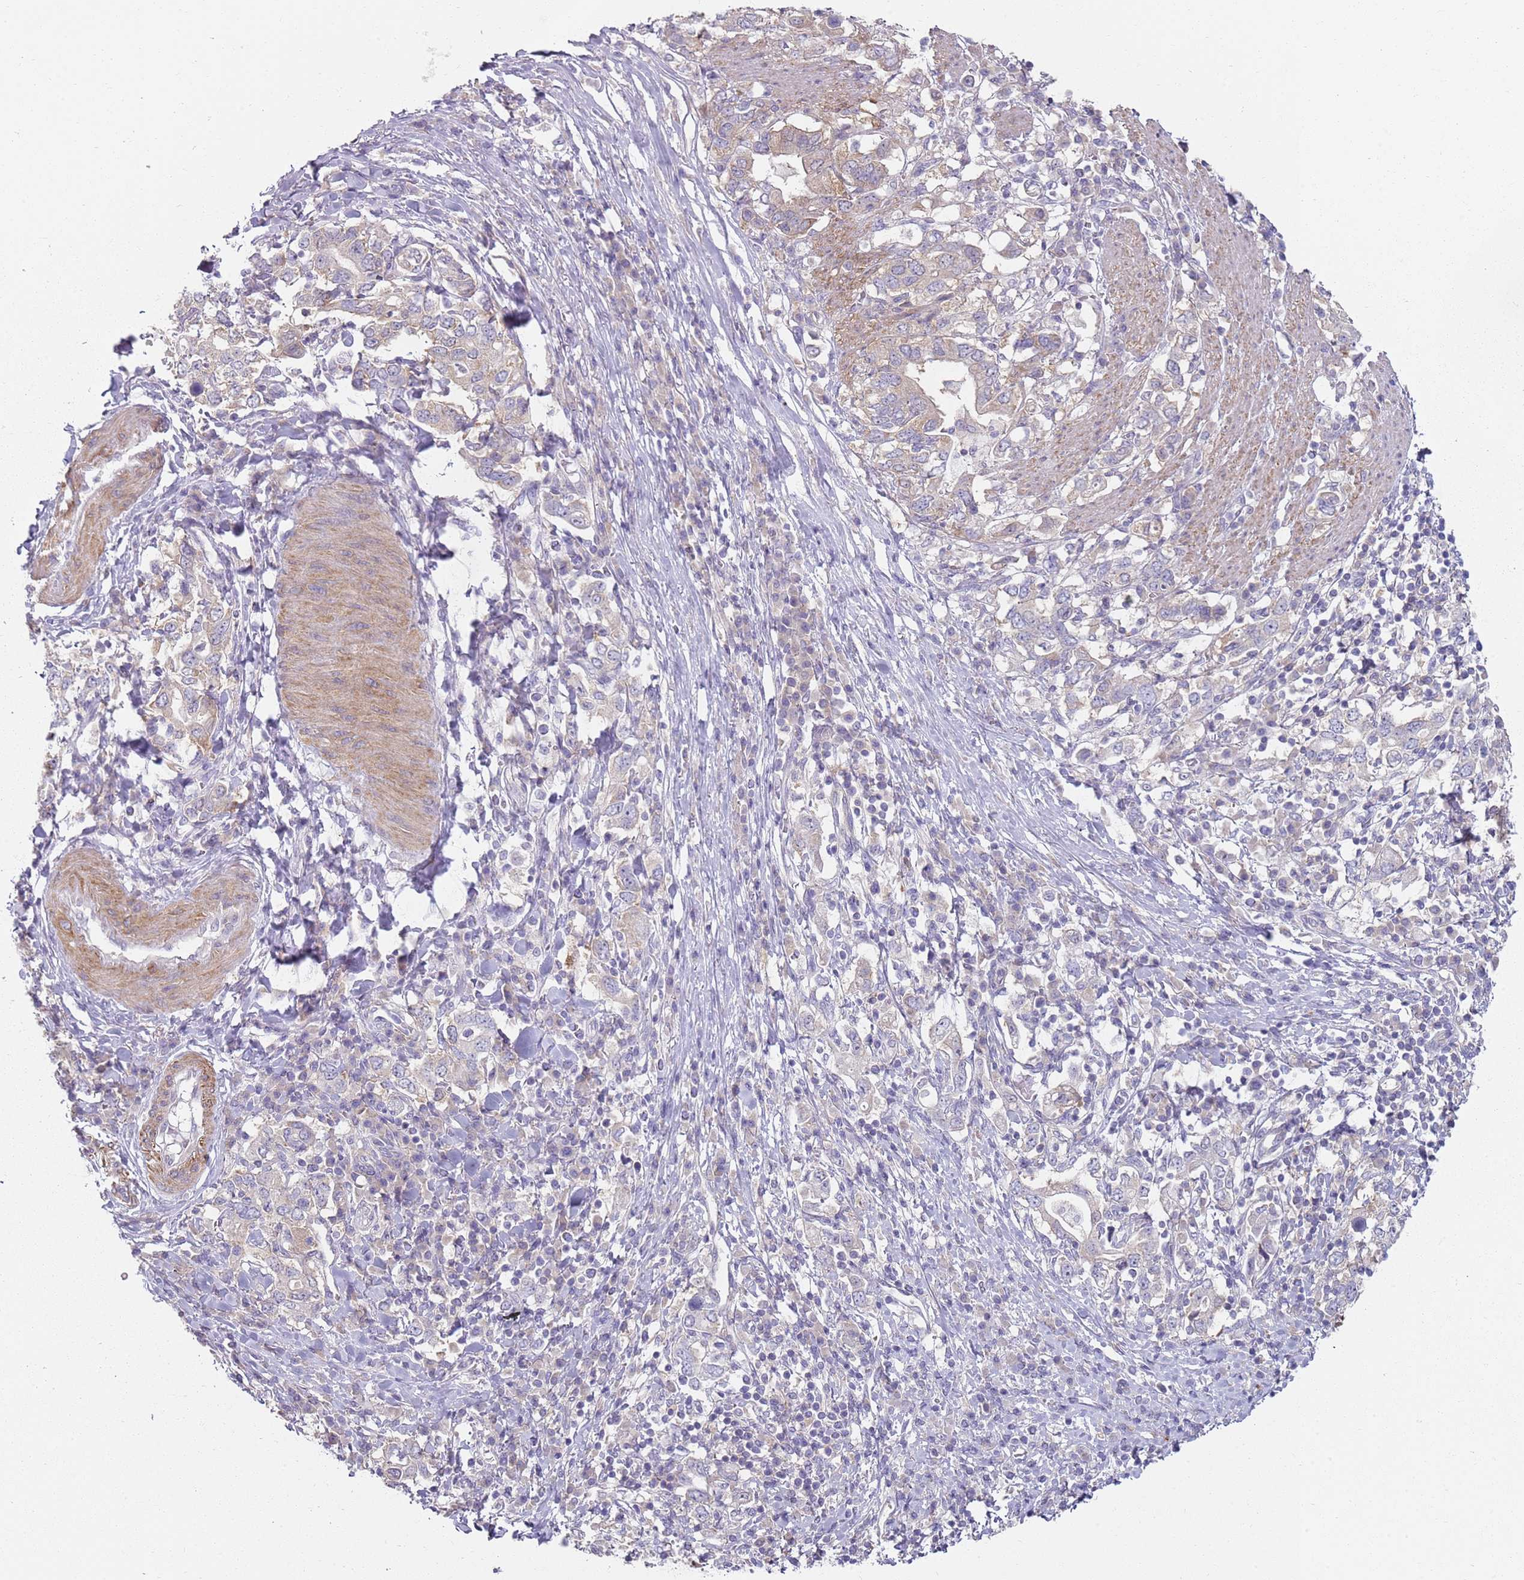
{"staining": {"intensity": "negative", "quantity": "none", "location": "none"}, "tissue": "stomach cancer", "cell_type": "Tumor cells", "image_type": "cancer", "snomed": [{"axis": "morphology", "description": "Adenocarcinoma, NOS"}, {"axis": "topography", "description": "Stomach, upper"}, {"axis": "topography", "description": "Stomach"}], "caption": "A micrograph of stomach adenocarcinoma stained for a protein demonstrates no brown staining in tumor cells.", "gene": "SLC26A6", "patient": {"sex": "male", "age": 62}}